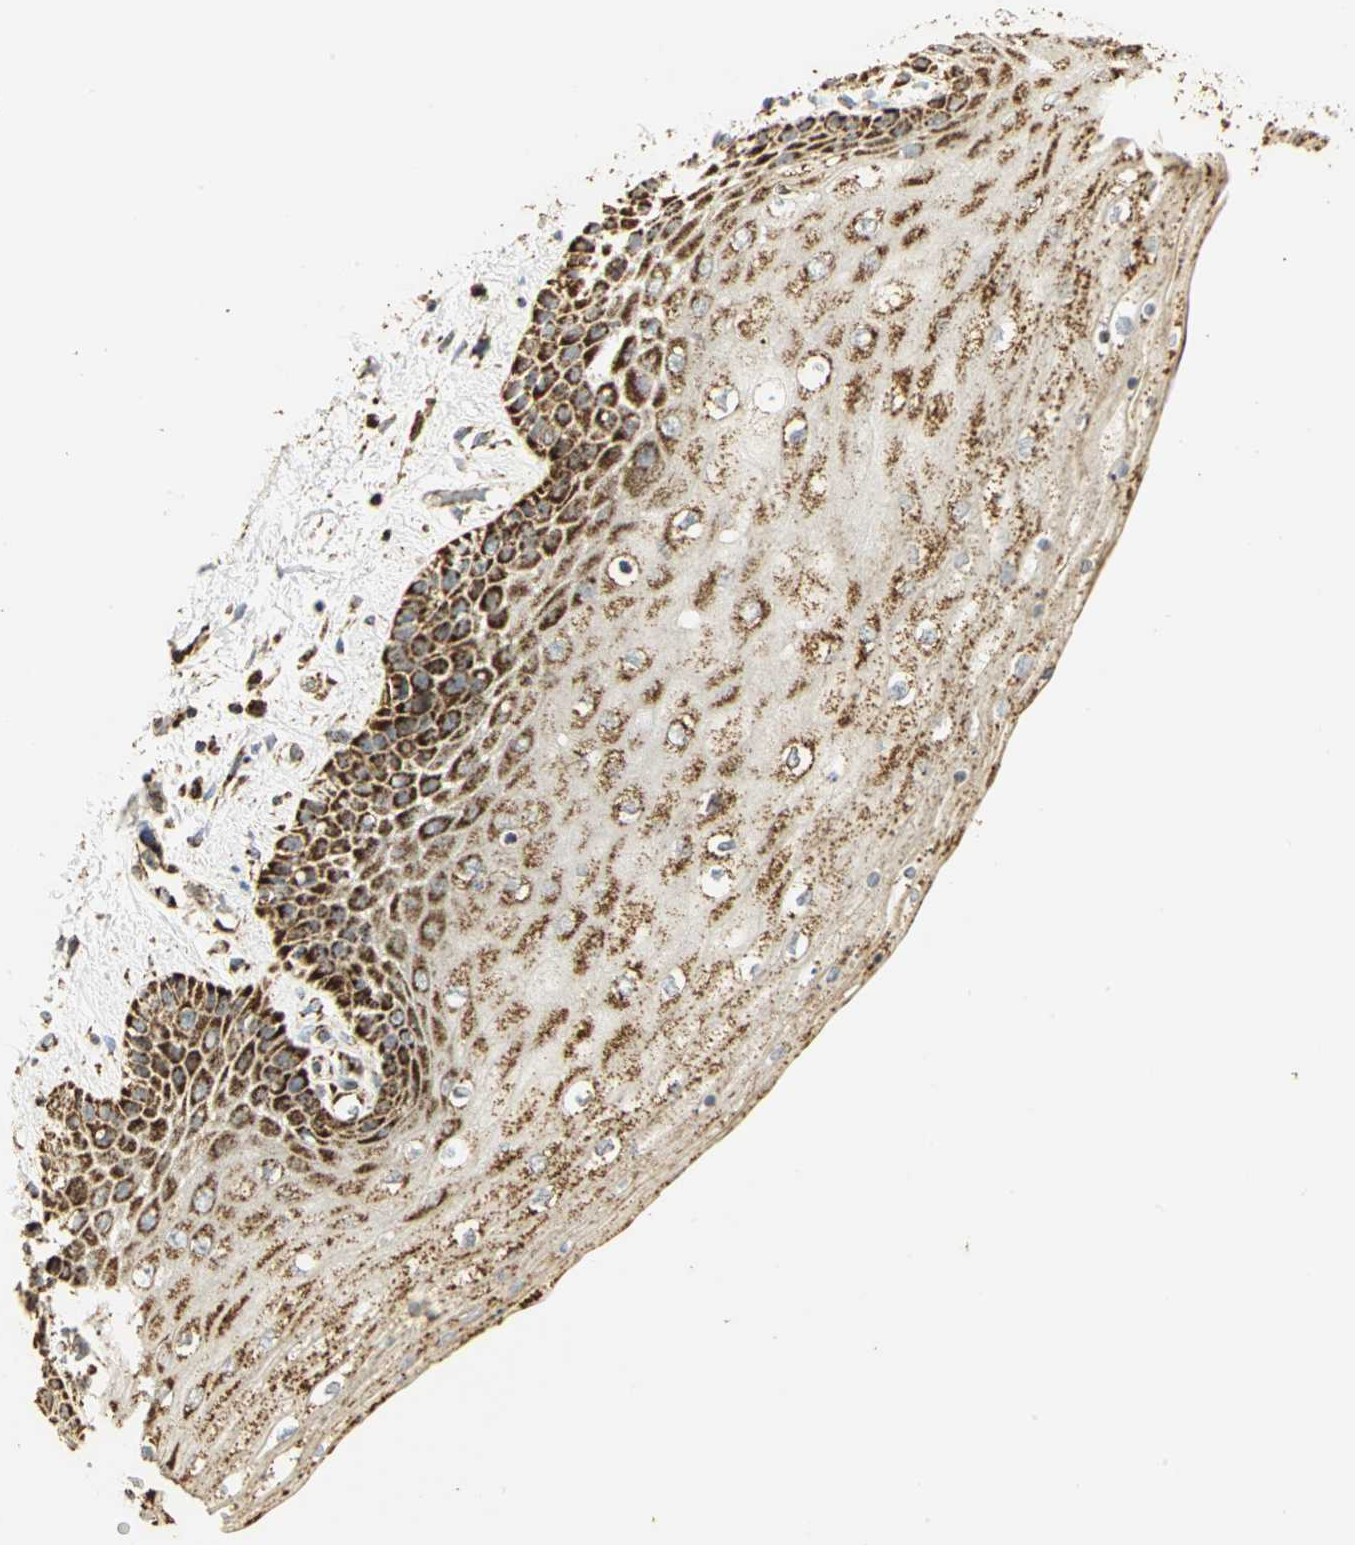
{"staining": {"intensity": "strong", "quantity": ">75%", "location": "cytoplasmic/membranous"}, "tissue": "skin", "cell_type": "Epidermal cells", "image_type": "normal", "snomed": [{"axis": "morphology", "description": "Normal tissue, NOS"}, {"axis": "topography", "description": "Anal"}], "caption": "This micrograph exhibits immunohistochemistry staining of unremarkable human skin, with high strong cytoplasmic/membranous expression in about >75% of epidermal cells.", "gene": "VDAC1", "patient": {"sex": "female", "age": 46}}